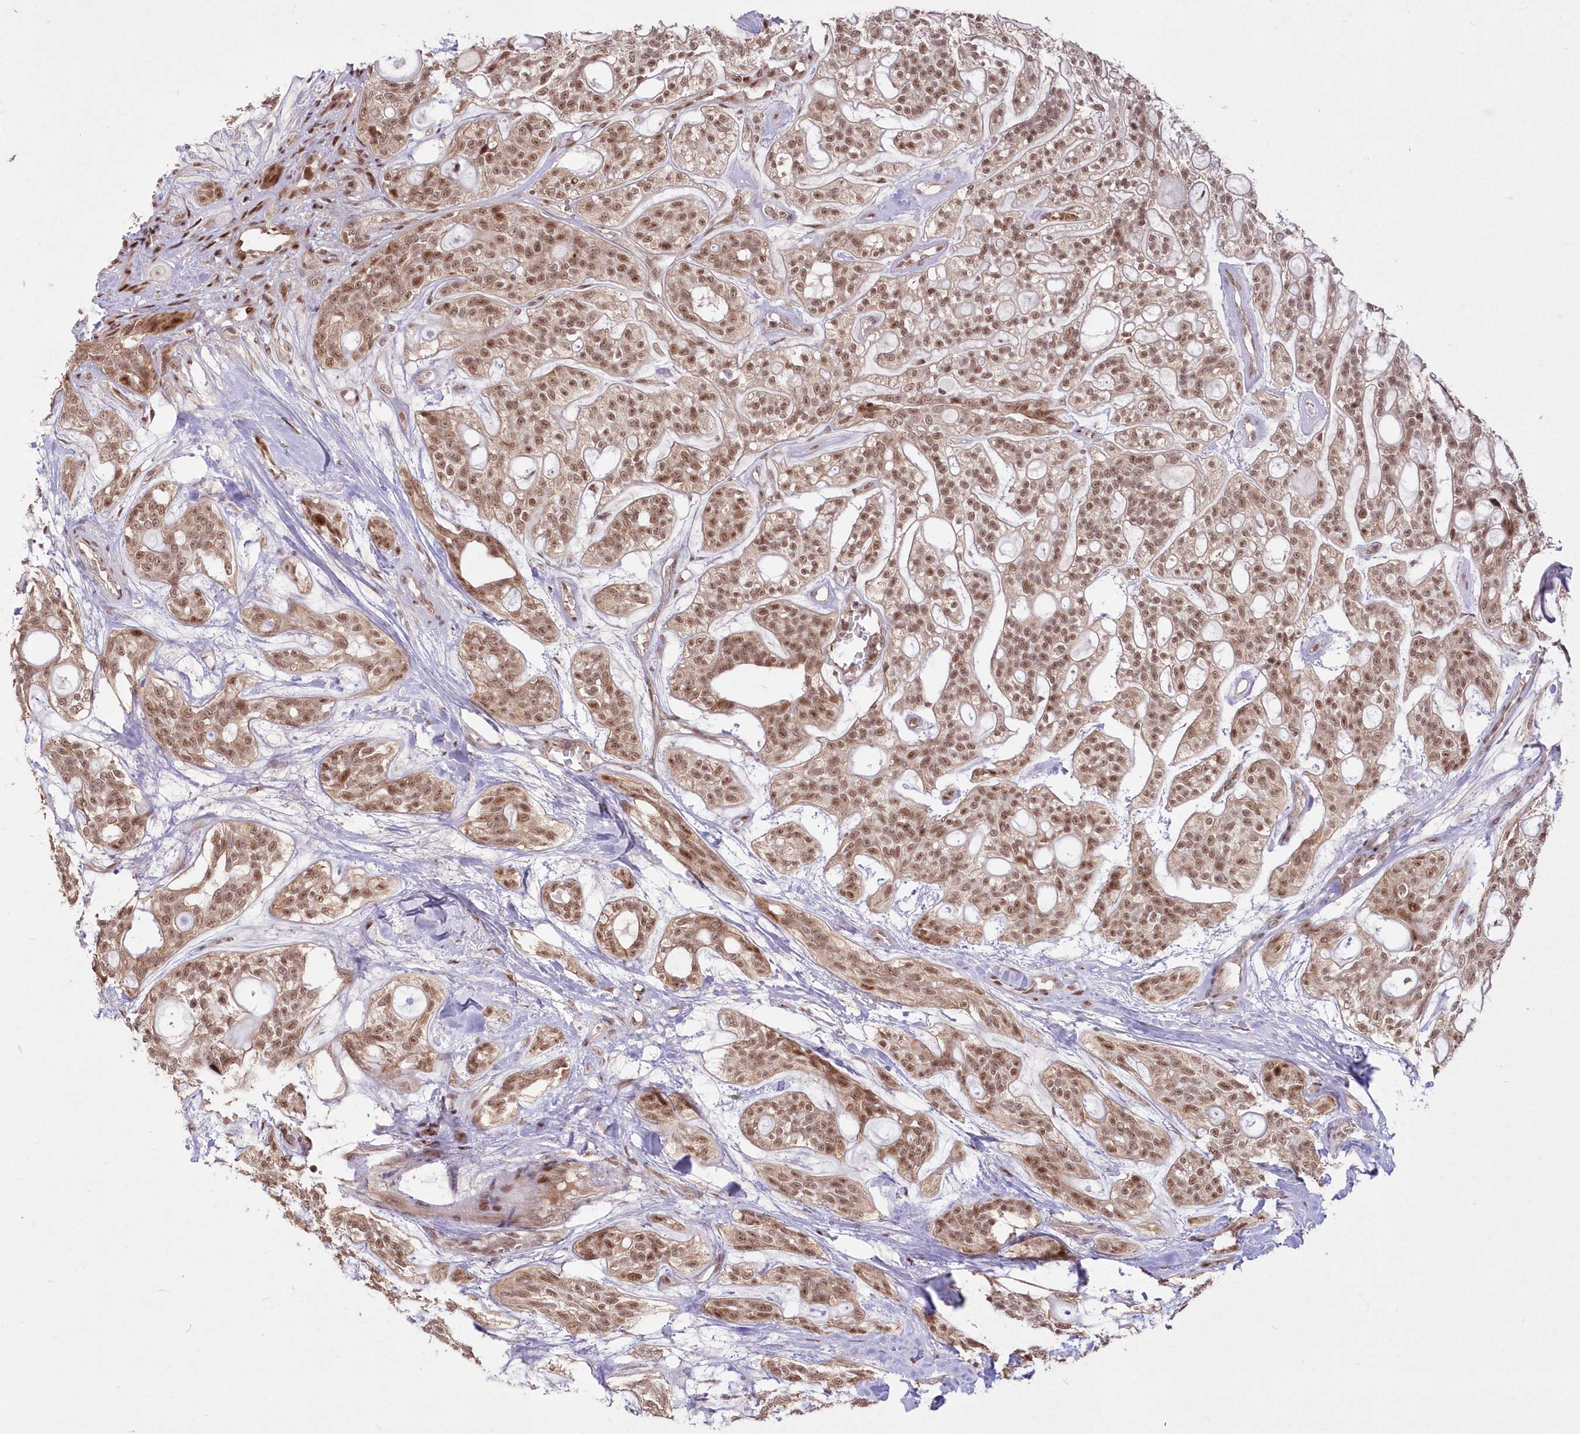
{"staining": {"intensity": "moderate", "quantity": ">75%", "location": "nuclear"}, "tissue": "head and neck cancer", "cell_type": "Tumor cells", "image_type": "cancer", "snomed": [{"axis": "morphology", "description": "Adenocarcinoma, NOS"}, {"axis": "topography", "description": "Head-Neck"}], "caption": "Protein positivity by immunohistochemistry (IHC) demonstrates moderate nuclear staining in approximately >75% of tumor cells in adenocarcinoma (head and neck).", "gene": "WBP1L", "patient": {"sex": "male", "age": 66}}